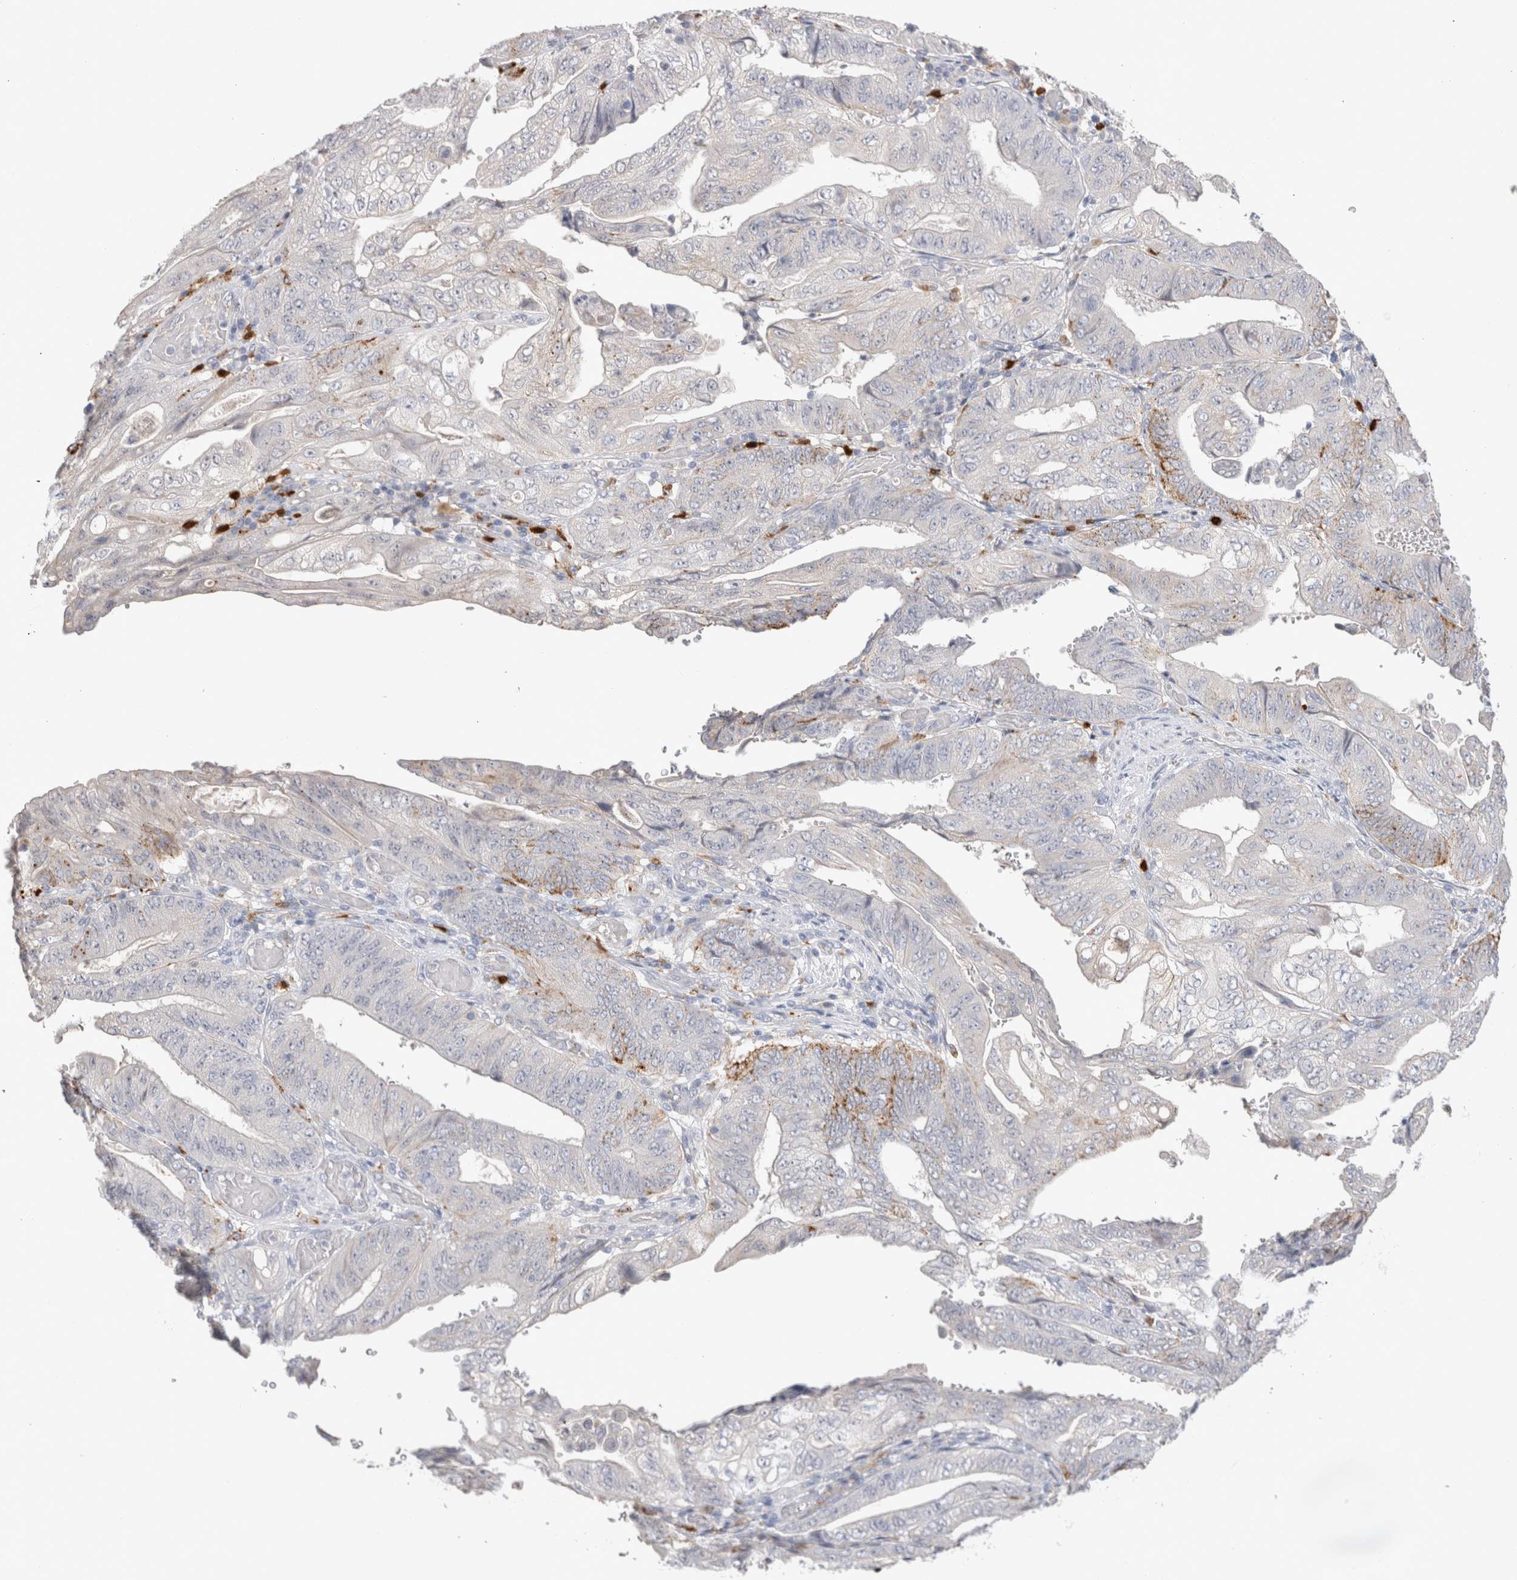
{"staining": {"intensity": "weak", "quantity": "<25%", "location": "cytoplasmic/membranous"}, "tissue": "stomach cancer", "cell_type": "Tumor cells", "image_type": "cancer", "snomed": [{"axis": "morphology", "description": "Adenocarcinoma, NOS"}, {"axis": "topography", "description": "Stomach"}], "caption": "Image shows no protein expression in tumor cells of stomach cancer tissue. (DAB immunohistochemistry visualized using brightfield microscopy, high magnification).", "gene": "HPGDS", "patient": {"sex": "female", "age": 73}}